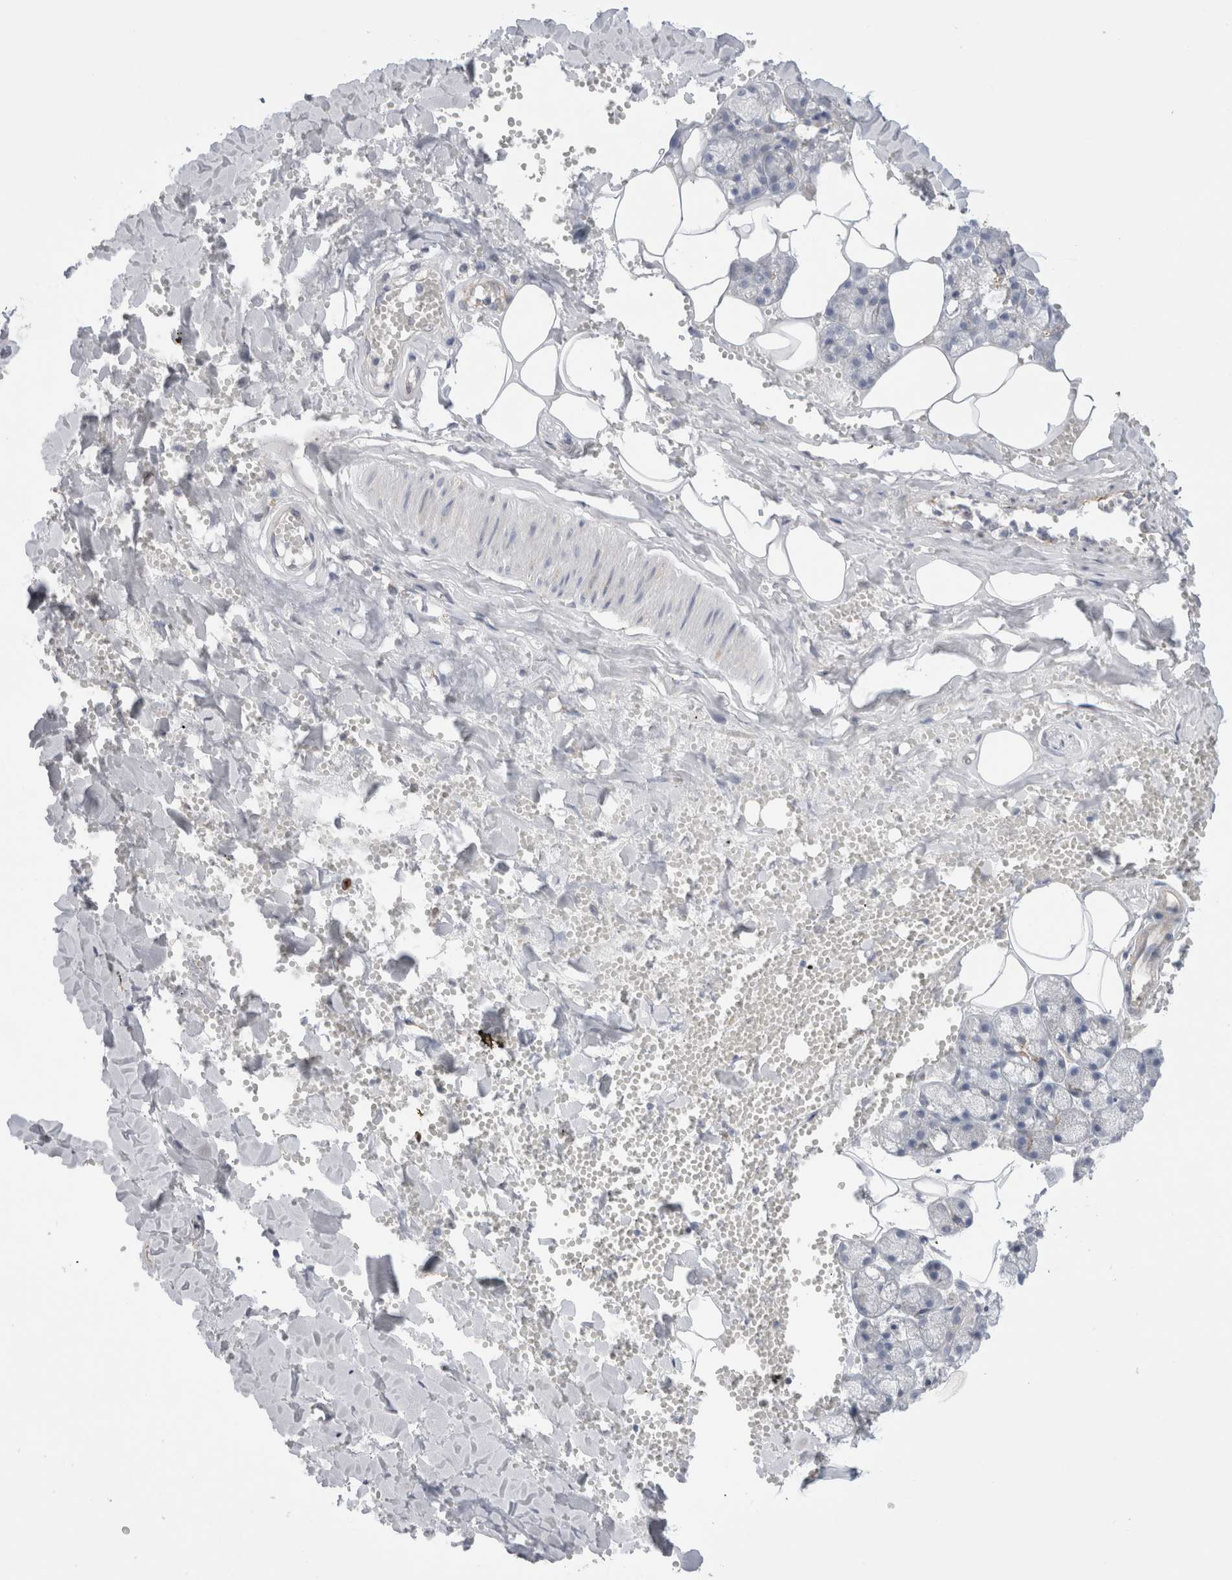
{"staining": {"intensity": "weak", "quantity": "<25%", "location": "cytoplasmic/membranous"}, "tissue": "salivary gland", "cell_type": "Glandular cells", "image_type": "normal", "snomed": [{"axis": "morphology", "description": "Normal tissue, NOS"}, {"axis": "topography", "description": "Salivary gland"}], "caption": "High magnification brightfield microscopy of unremarkable salivary gland stained with DAB (brown) and counterstained with hematoxylin (blue): glandular cells show no significant staining. (Brightfield microscopy of DAB (3,3'-diaminobenzidine) IHC at high magnification).", "gene": "CNPY4", "patient": {"sex": "male", "age": 62}}